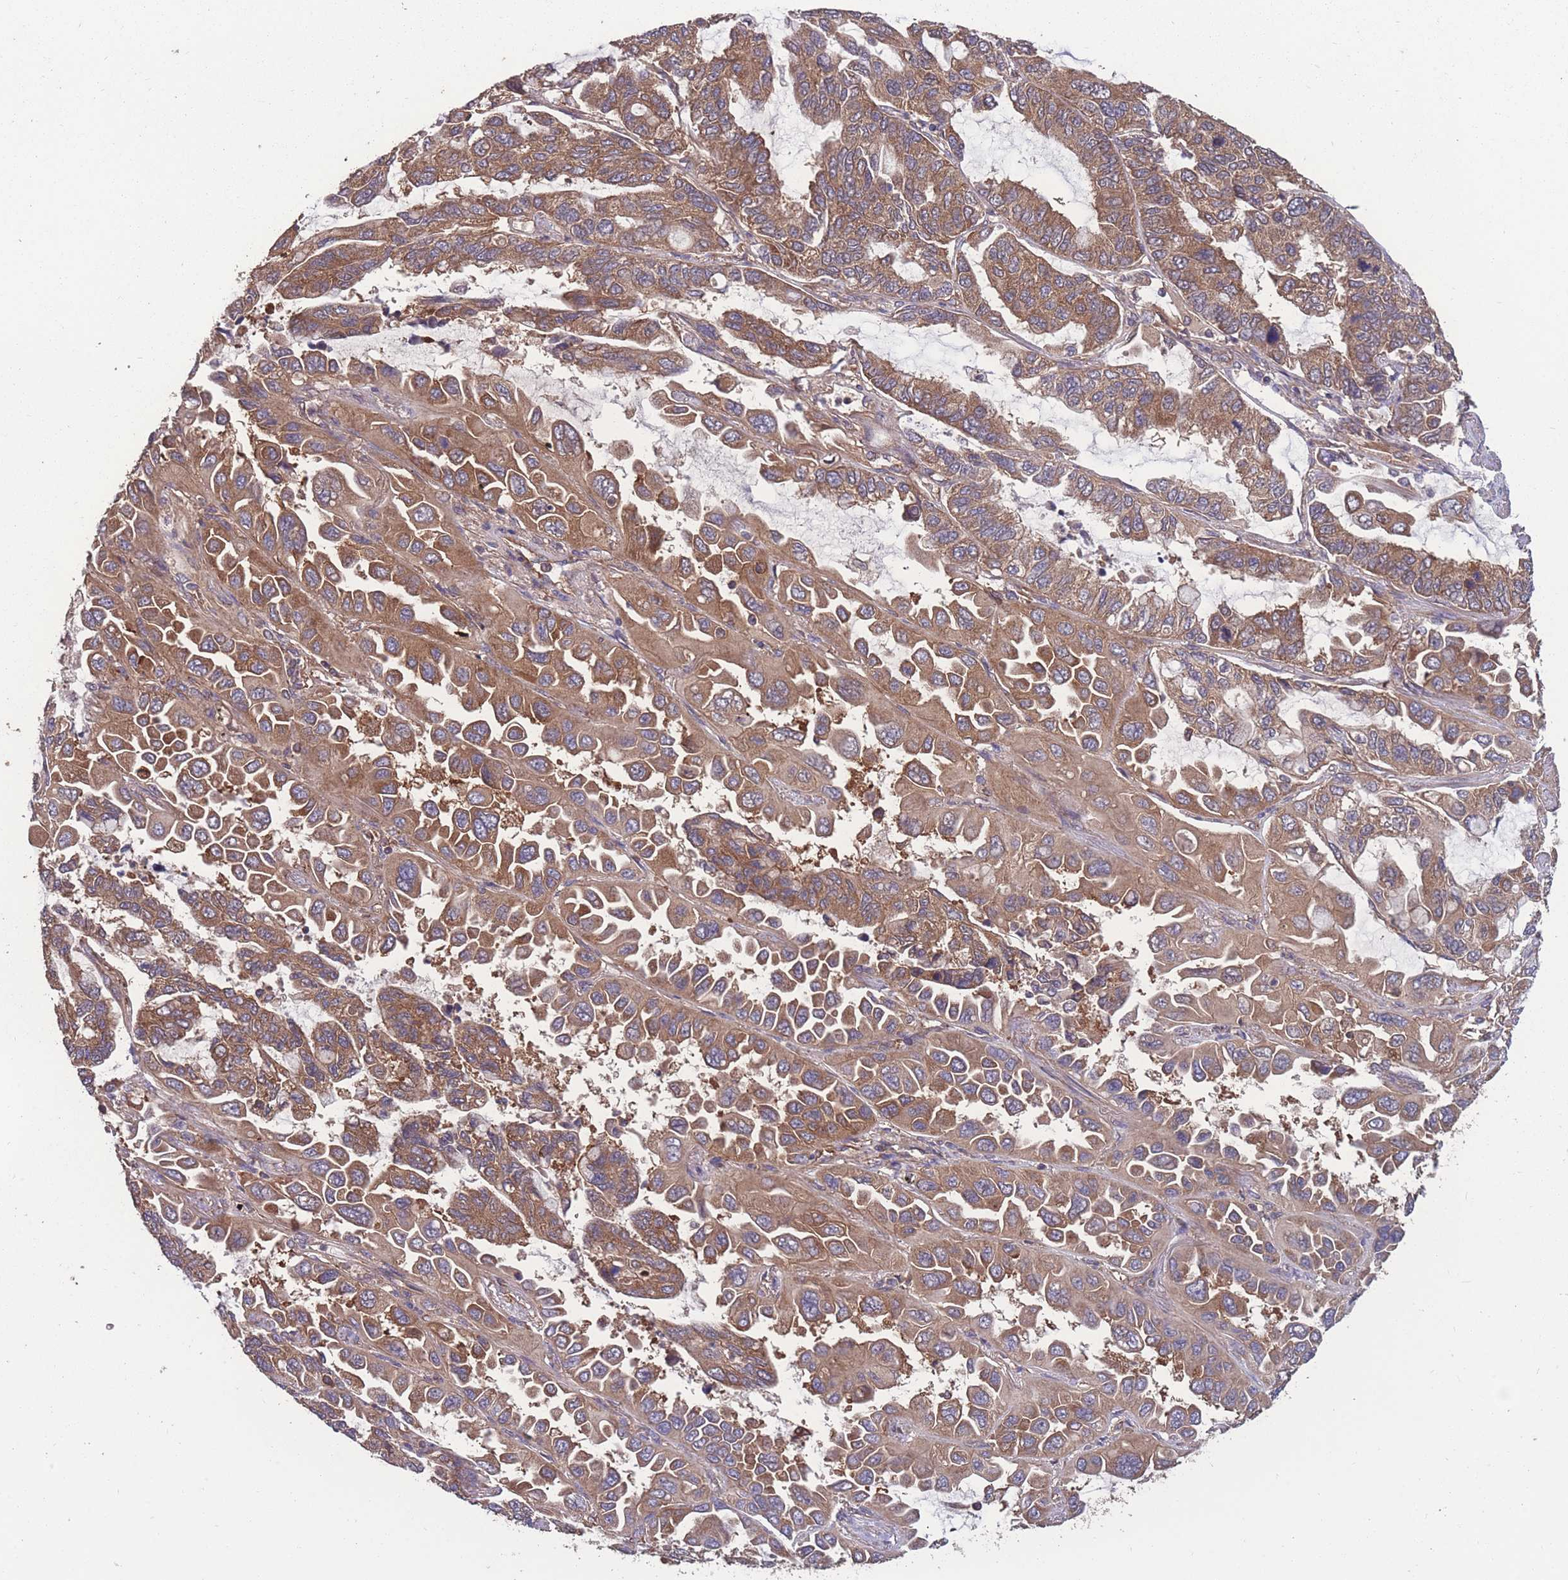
{"staining": {"intensity": "moderate", "quantity": ">75%", "location": "cytoplasmic/membranous"}, "tissue": "lung cancer", "cell_type": "Tumor cells", "image_type": "cancer", "snomed": [{"axis": "morphology", "description": "Adenocarcinoma, NOS"}, {"axis": "topography", "description": "Lung"}], "caption": "Human lung cancer (adenocarcinoma) stained with a brown dye exhibits moderate cytoplasmic/membranous positive staining in about >75% of tumor cells.", "gene": "ZPR1", "patient": {"sex": "male", "age": 64}}